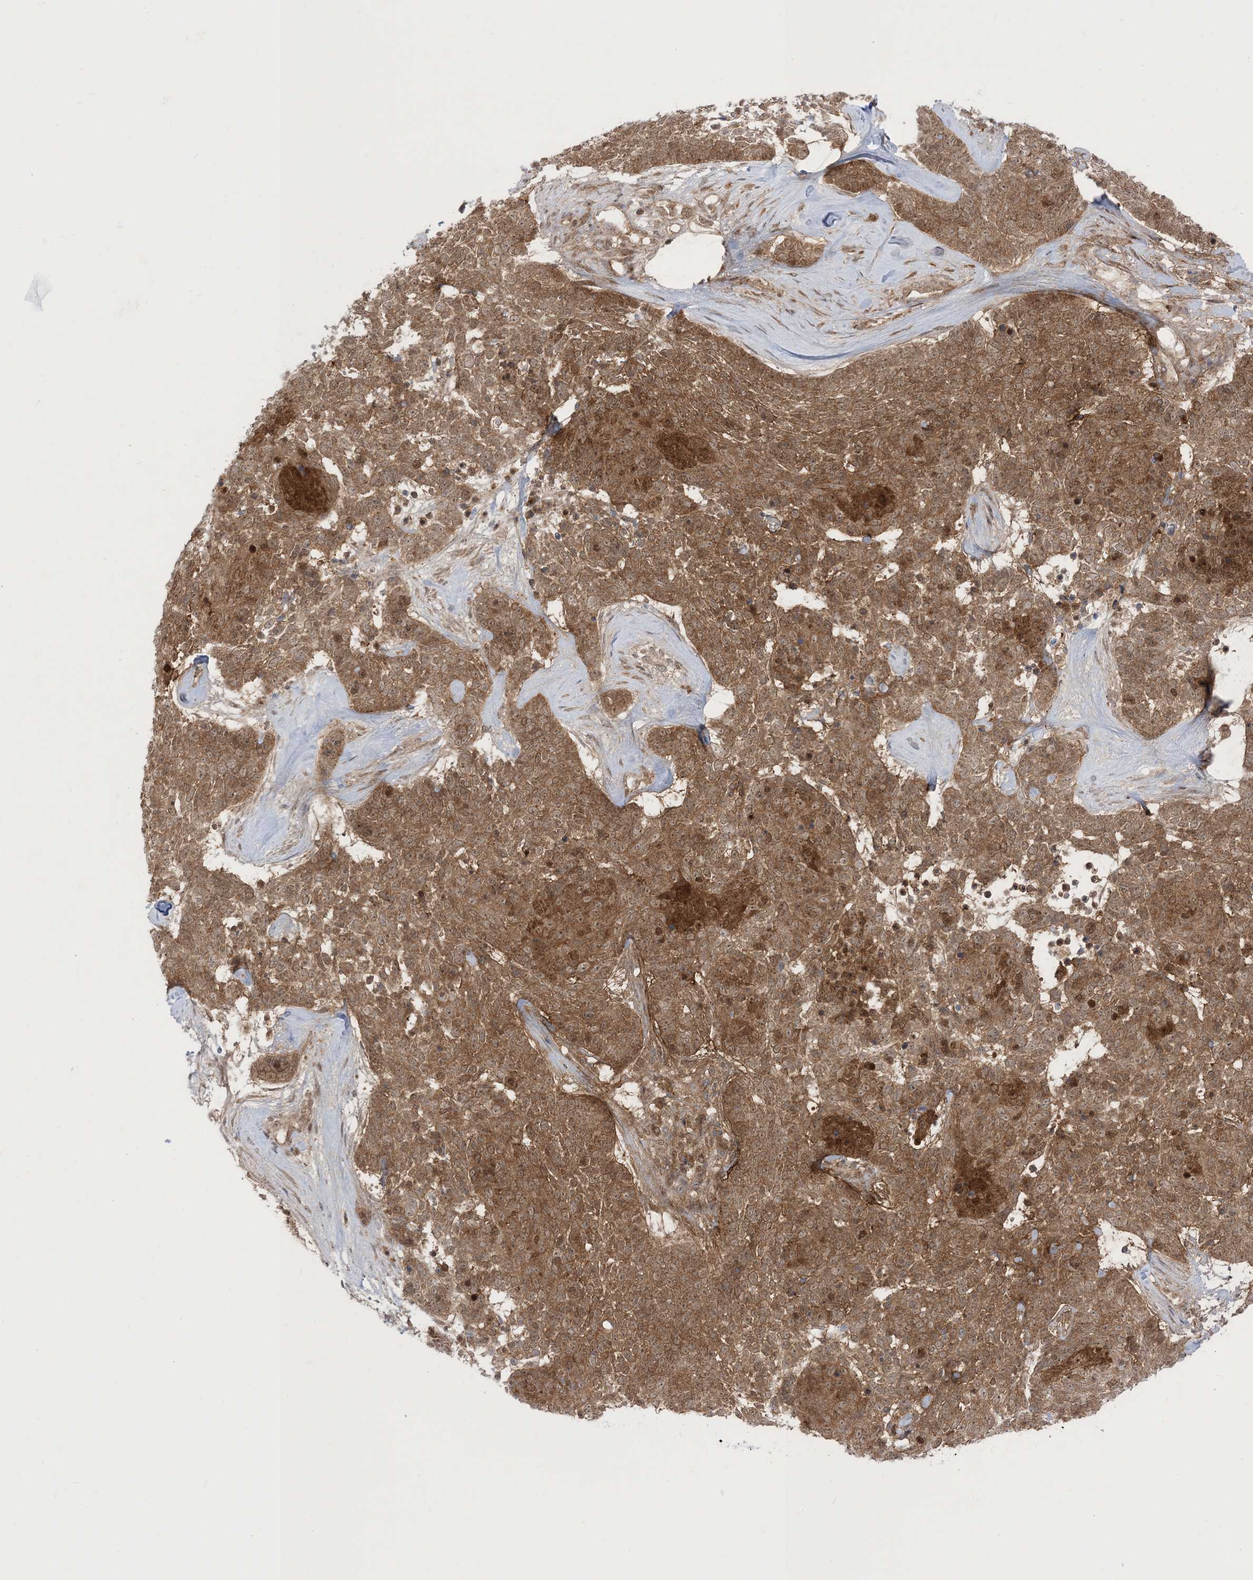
{"staining": {"intensity": "moderate", "quantity": ">75%", "location": "cytoplasmic/membranous,nuclear"}, "tissue": "skin cancer", "cell_type": "Tumor cells", "image_type": "cancer", "snomed": [{"axis": "morphology", "description": "Basal cell carcinoma"}, {"axis": "topography", "description": "Skin"}], "caption": "Human basal cell carcinoma (skin) stained with a brown dye shows moderate cytoplasmic/membranous and nuclear positive staining in approximately >75% of tumor cells.", "gene": "PTPA", "patient": {"sex": "female", "age": 81}}